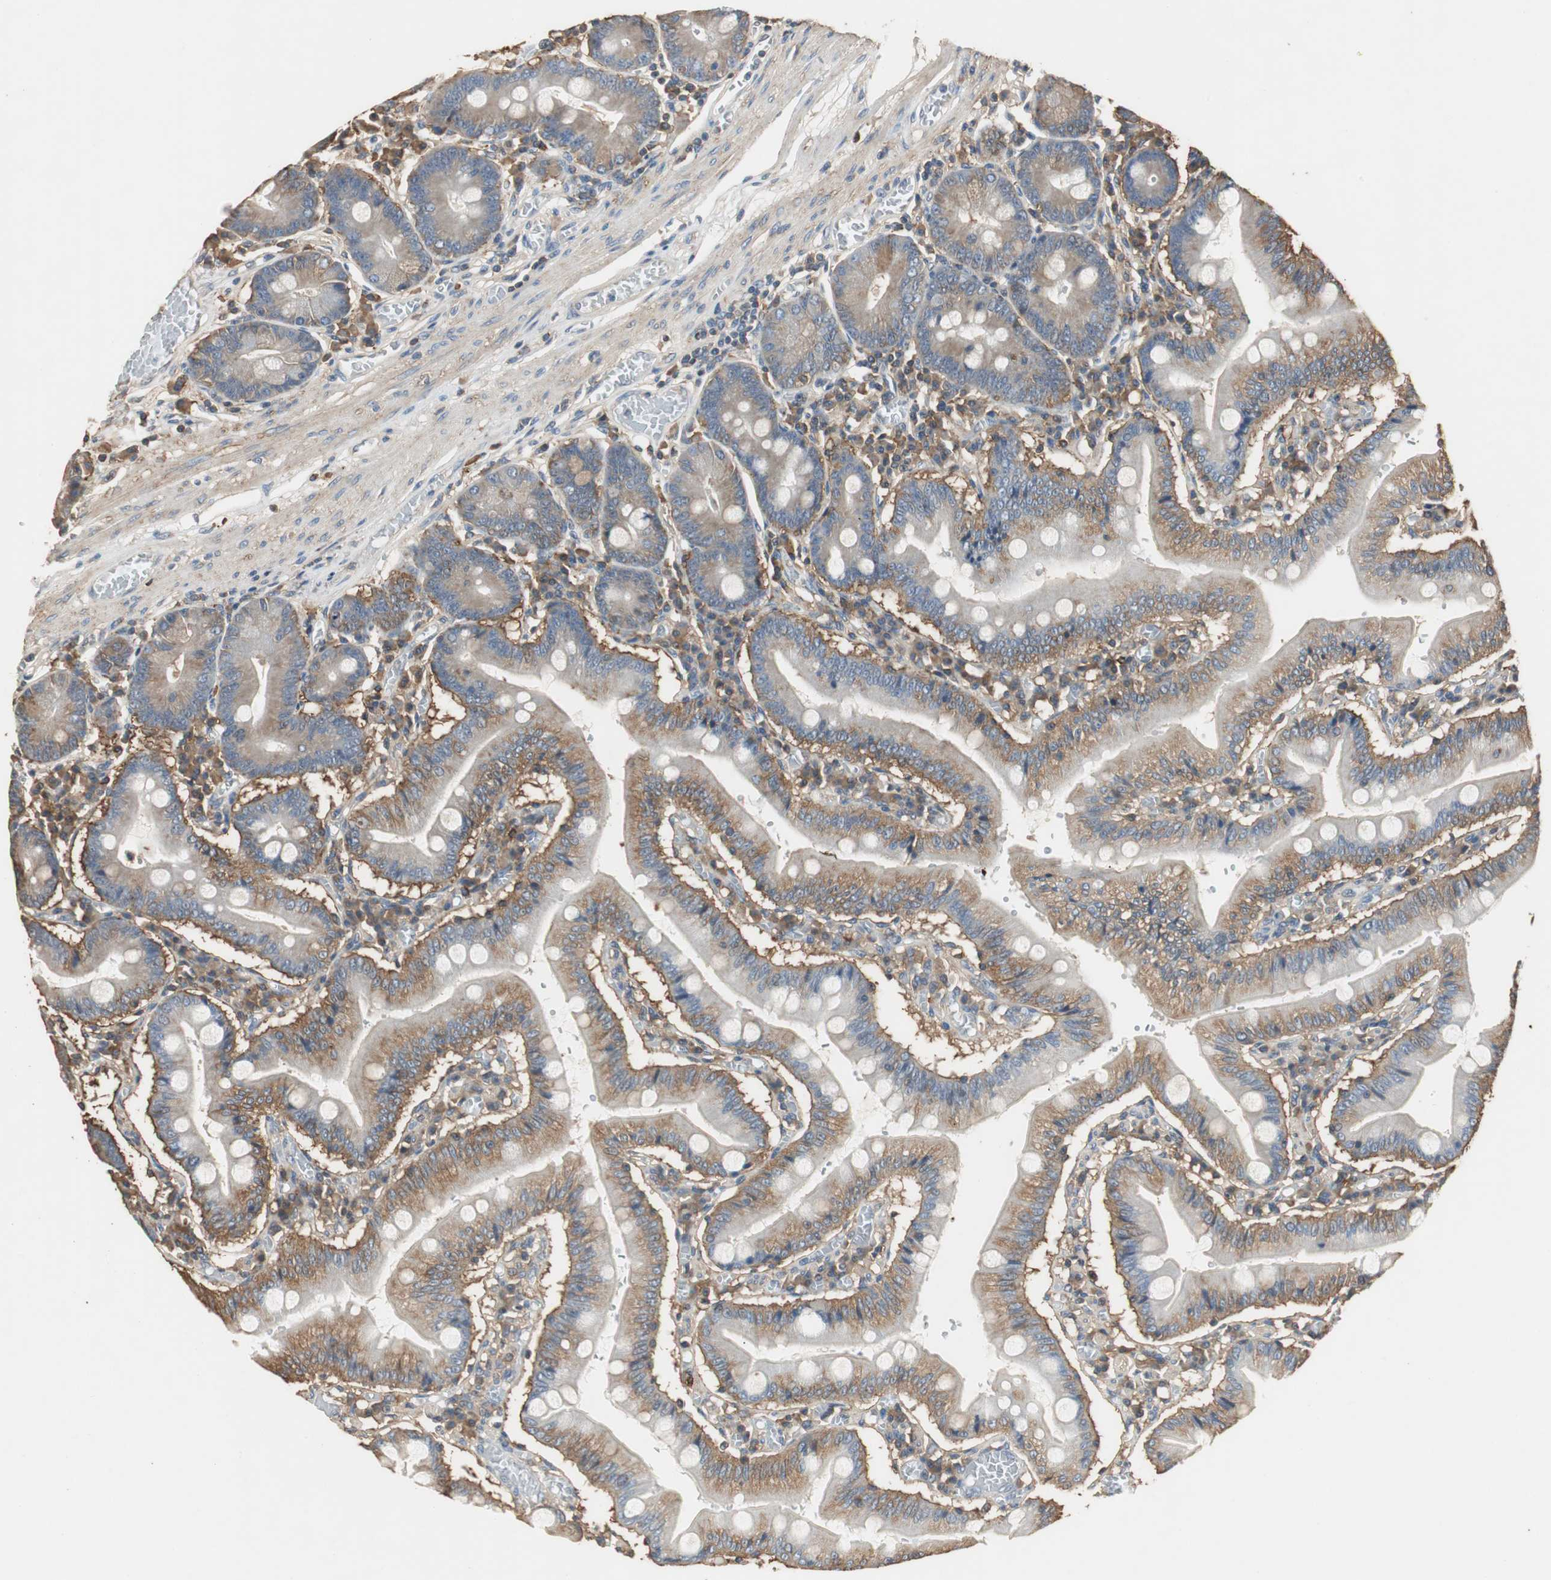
{"staining": {"intensity": "weak", "quantity": ">75%", "location": "cytoplasmic/membranous"}, "tissue": "small intestine", "cell_type": "Glandular cells", "image_type": "normal", "snomed": [{"axis": "morphology", "description": "Normal tissue, NOS"}, {"axis": "topography", "description": "Small intestine"}], "caption": "Weak cytoplasmic/membranous expression is appreciated in about >75% of glandular cells in unremarkable small intestine. Nuclei are stained in blue.", "gene": "TNFRSF14", "patient": {"sex": "male", "age": 71}}